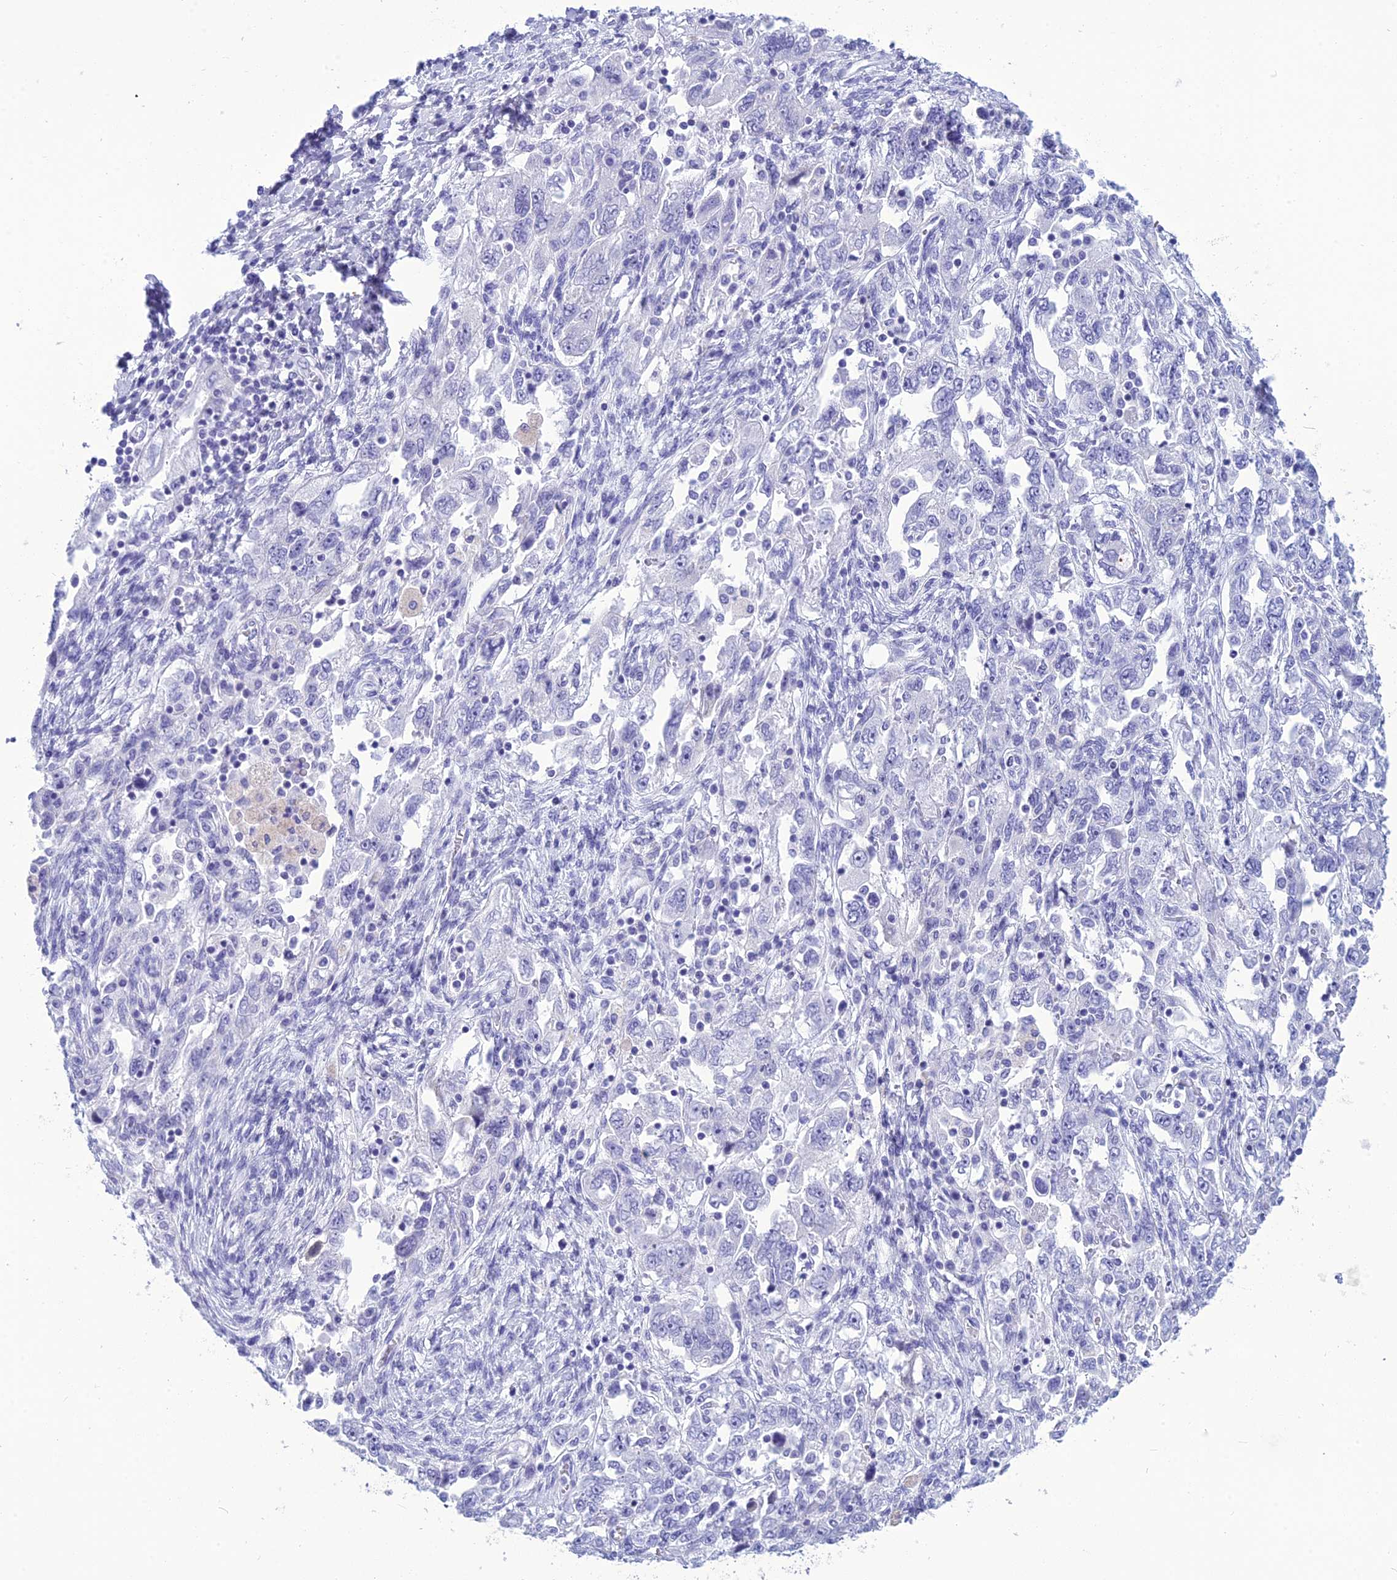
{"staining": {"intensity": "negative", "quantity": "none", "location": "none"}, "tissue": "ovarian cancer", "cell_type": "Tumor cells", "image_type": "cancer", "snomed": [{"axis": "morphology", "description": "Carcinoma, NOS"}, {"axis": "morphology", "description": "Cystadenocarcinoma, serous, NOS"}, {"axis": "topography", "description": "Ovary"}], "caption": "Tumor cells show no significant protein positivity in serous cystadenocarcinoma (ovarian).", "gene": "BBS2", "patient": {"sex": "female", "age": 69}}